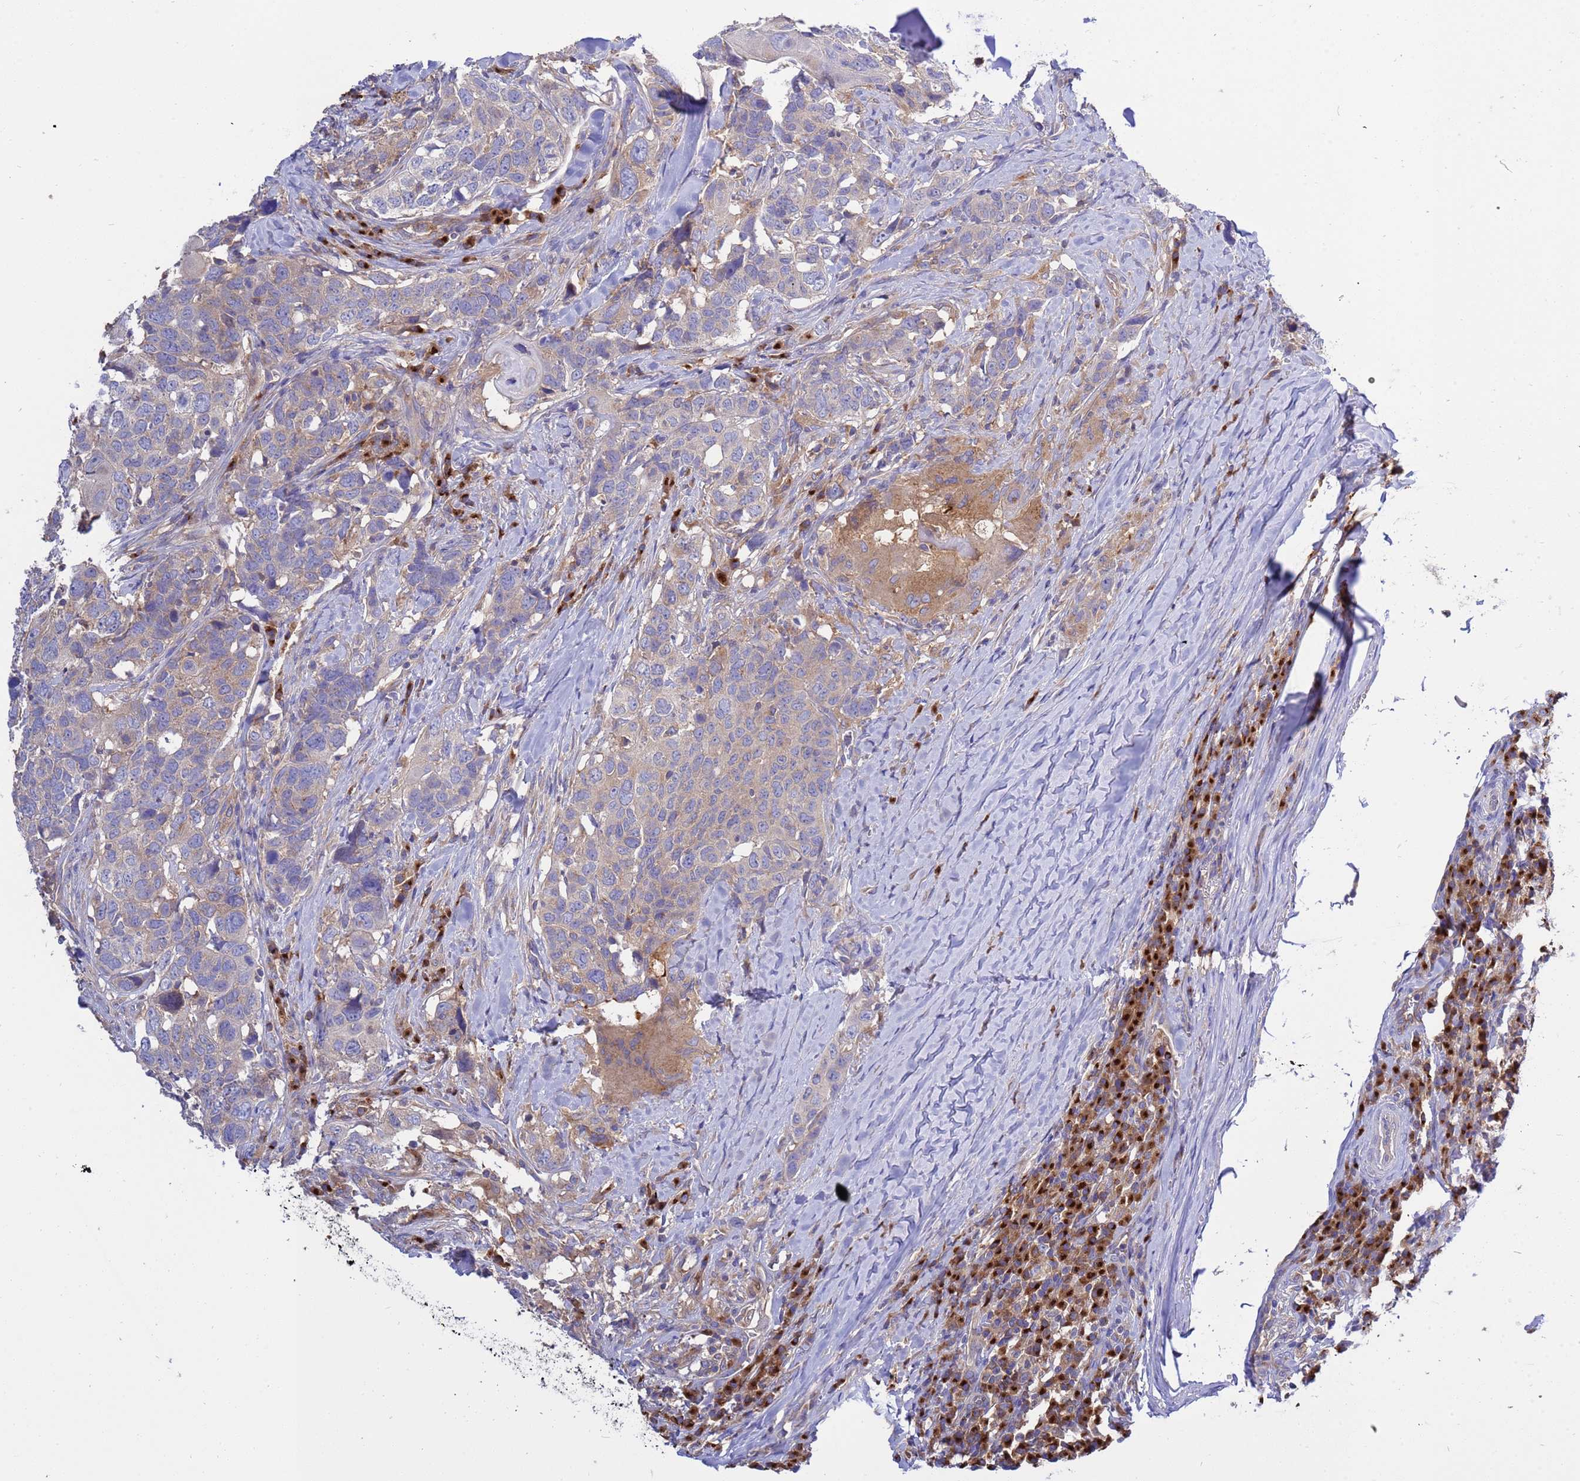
{"staining": {"intensity": "negative", "quantity": "none", "location": "none"}, "tissue": "head and neck cancer", "cell_type": "Tumor cells", "image_type": "cancer", "snomed": [{"axis": "morphology", "description": "Normal tissue, NOS"}, {"axis": "morphology", "description": "Squamous cell carcinoma, NOS"}, {"axis": "topography", "description": "Skeletal muscle"}, {"axis": "topography", "description": "Vascular tissue"}, {"axis": "topography", "description": "Peripheral nerve tissue"}, {"axis": "topography", "description": "Head-Neck"}], "caption": "DAB (3,3'-diaminobenzidine) immunohistochemical staining of human head and neck cancer shows no significant positivity in tumor cells.", "gene": "ANAPC1", "patient": {"sex": "male", "age": 66}}